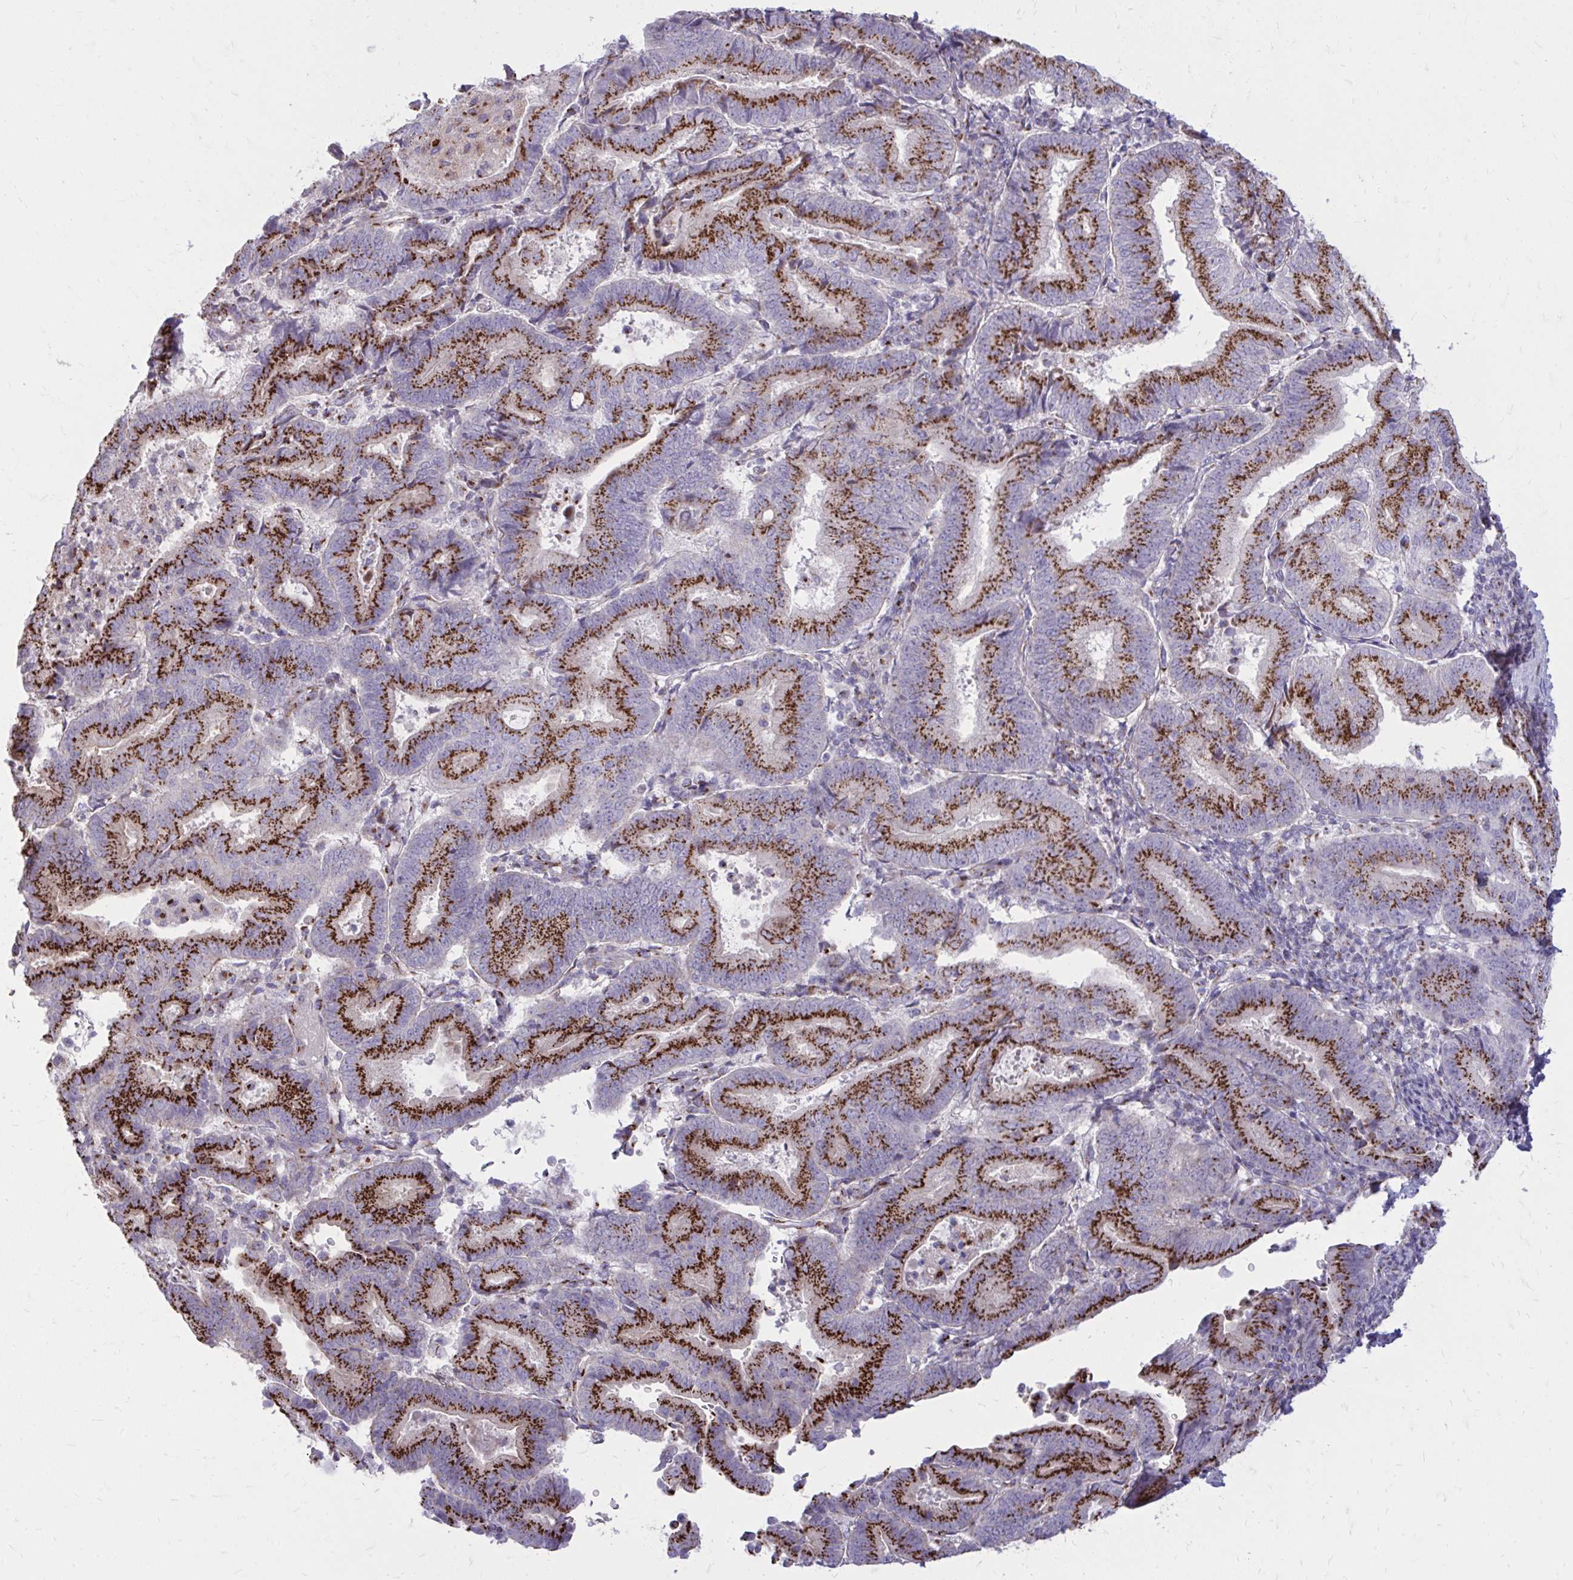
{"staining": {"intensity": "strong", "quantity": ">75%", "location": "cytoplasmic/membranous"}, "tissue": "endometrial cancer", "cell_type": "Tumor cells", "image_type": "cancer", "snomed": [{"axis": "morphology", "description": "Adenocarcinoma, NOS"}, {"axis": "topography", "description": "Endometrium"}], "caption": "An IHC photomicrograph of neoplastic tissue is shown. Protein staining in brown labels strong cytoplasmic/membranous positivity in endometrial cancer within tumor cells.", "gene": "RAB6B", "patient": {"sex": "female", "age": 70}}